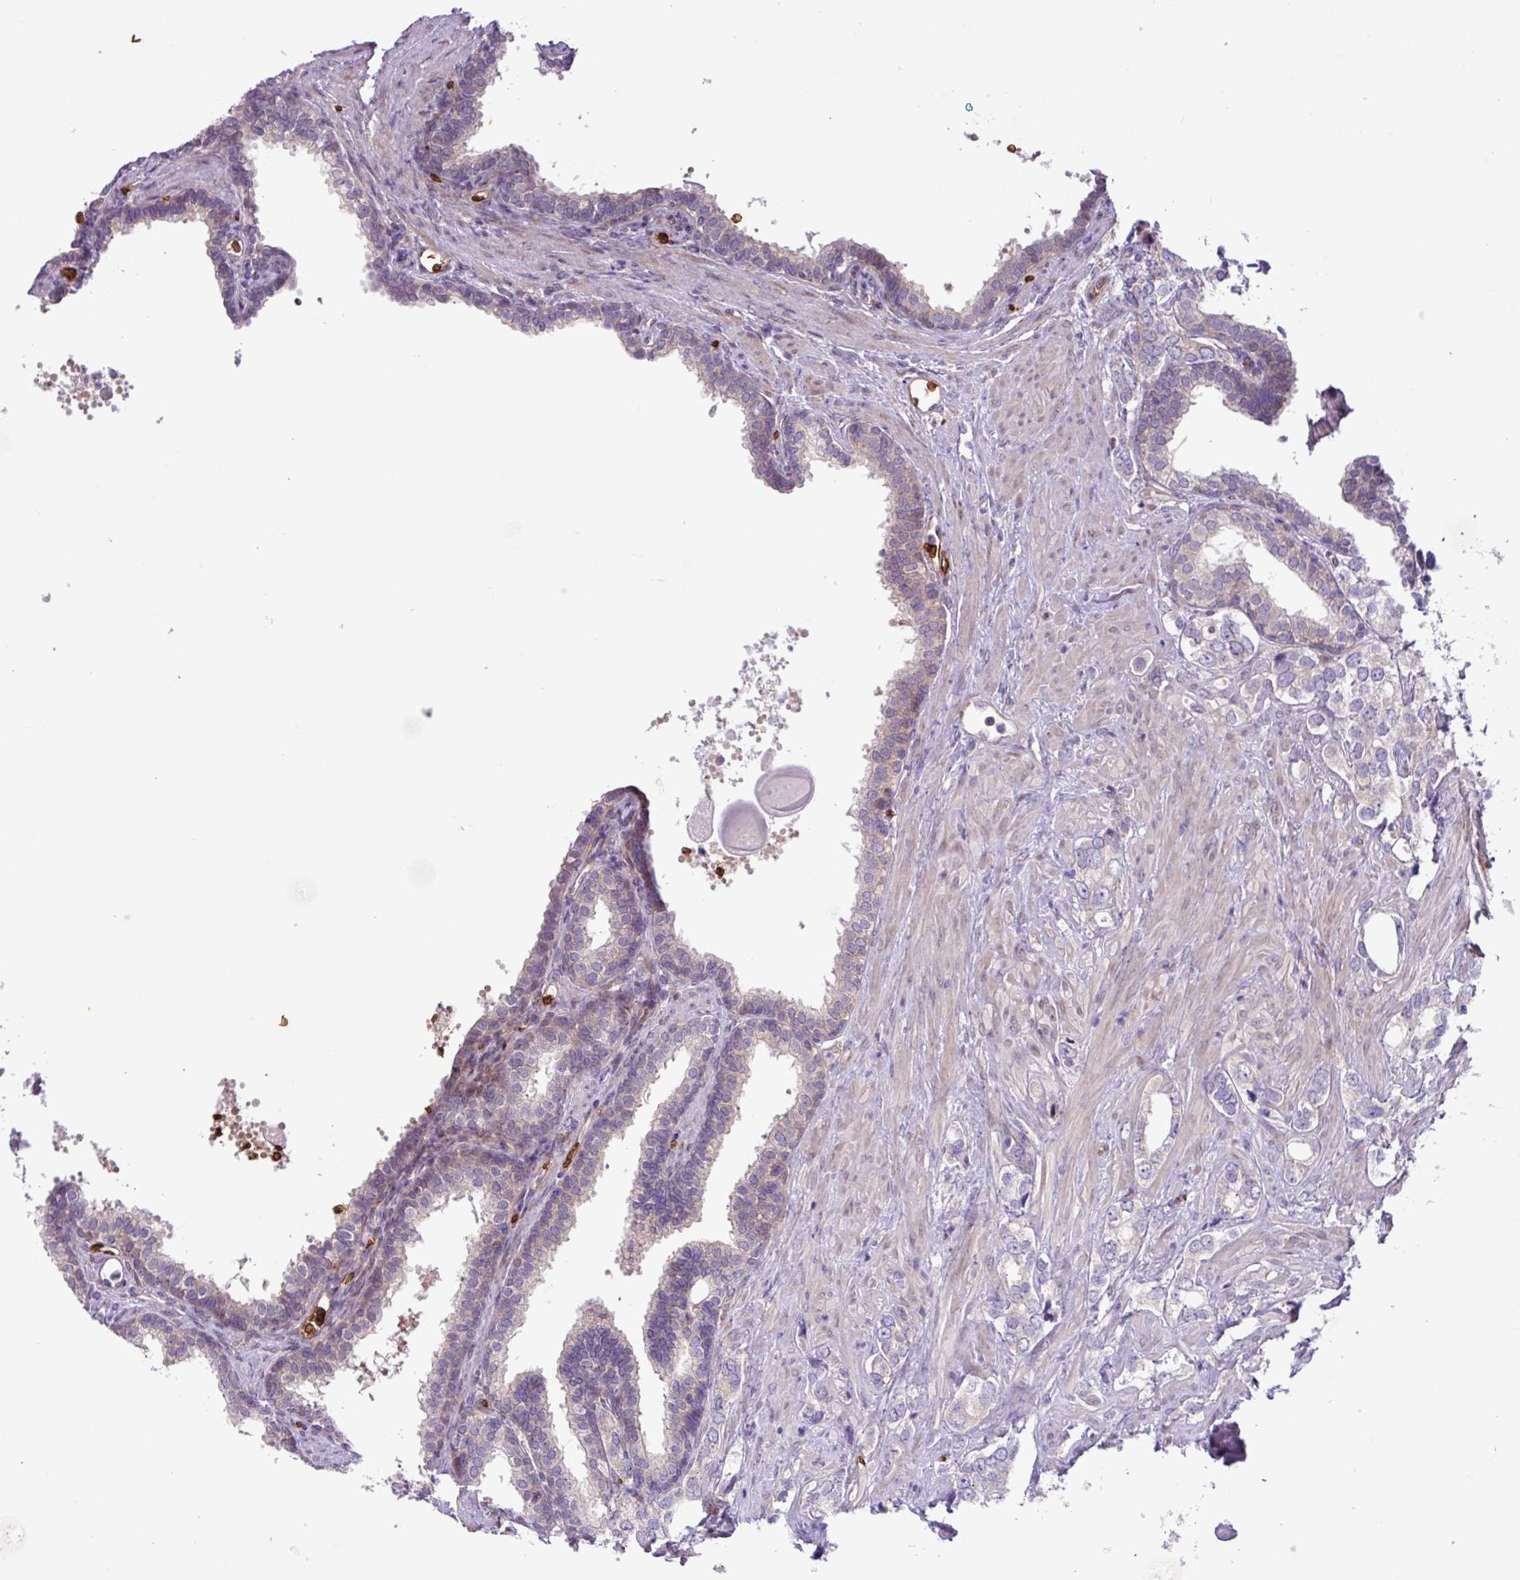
{"staining": {"intensity": "negative", "quantity": "none", "location": "none"}, "tissue": "prostate cancer", "cell_type": "Tumor cells", "image_type": "cancer", "snomed": [{"axis": "morphology", "description": "Adenocarcinoma, High grade"}, {"axis": "topography", "description": "Prostate"}], "caption": "This image is of prostate cancer (adenocarcinoma (high-grade)) stained with immunohistochemistry (IHC) to label a protein in brown with the nuclei are counter-stained blue. There is no staining in tumor cells.", "gene": "RAD21L1", "patient": {"sex": "male", "age": 66}}